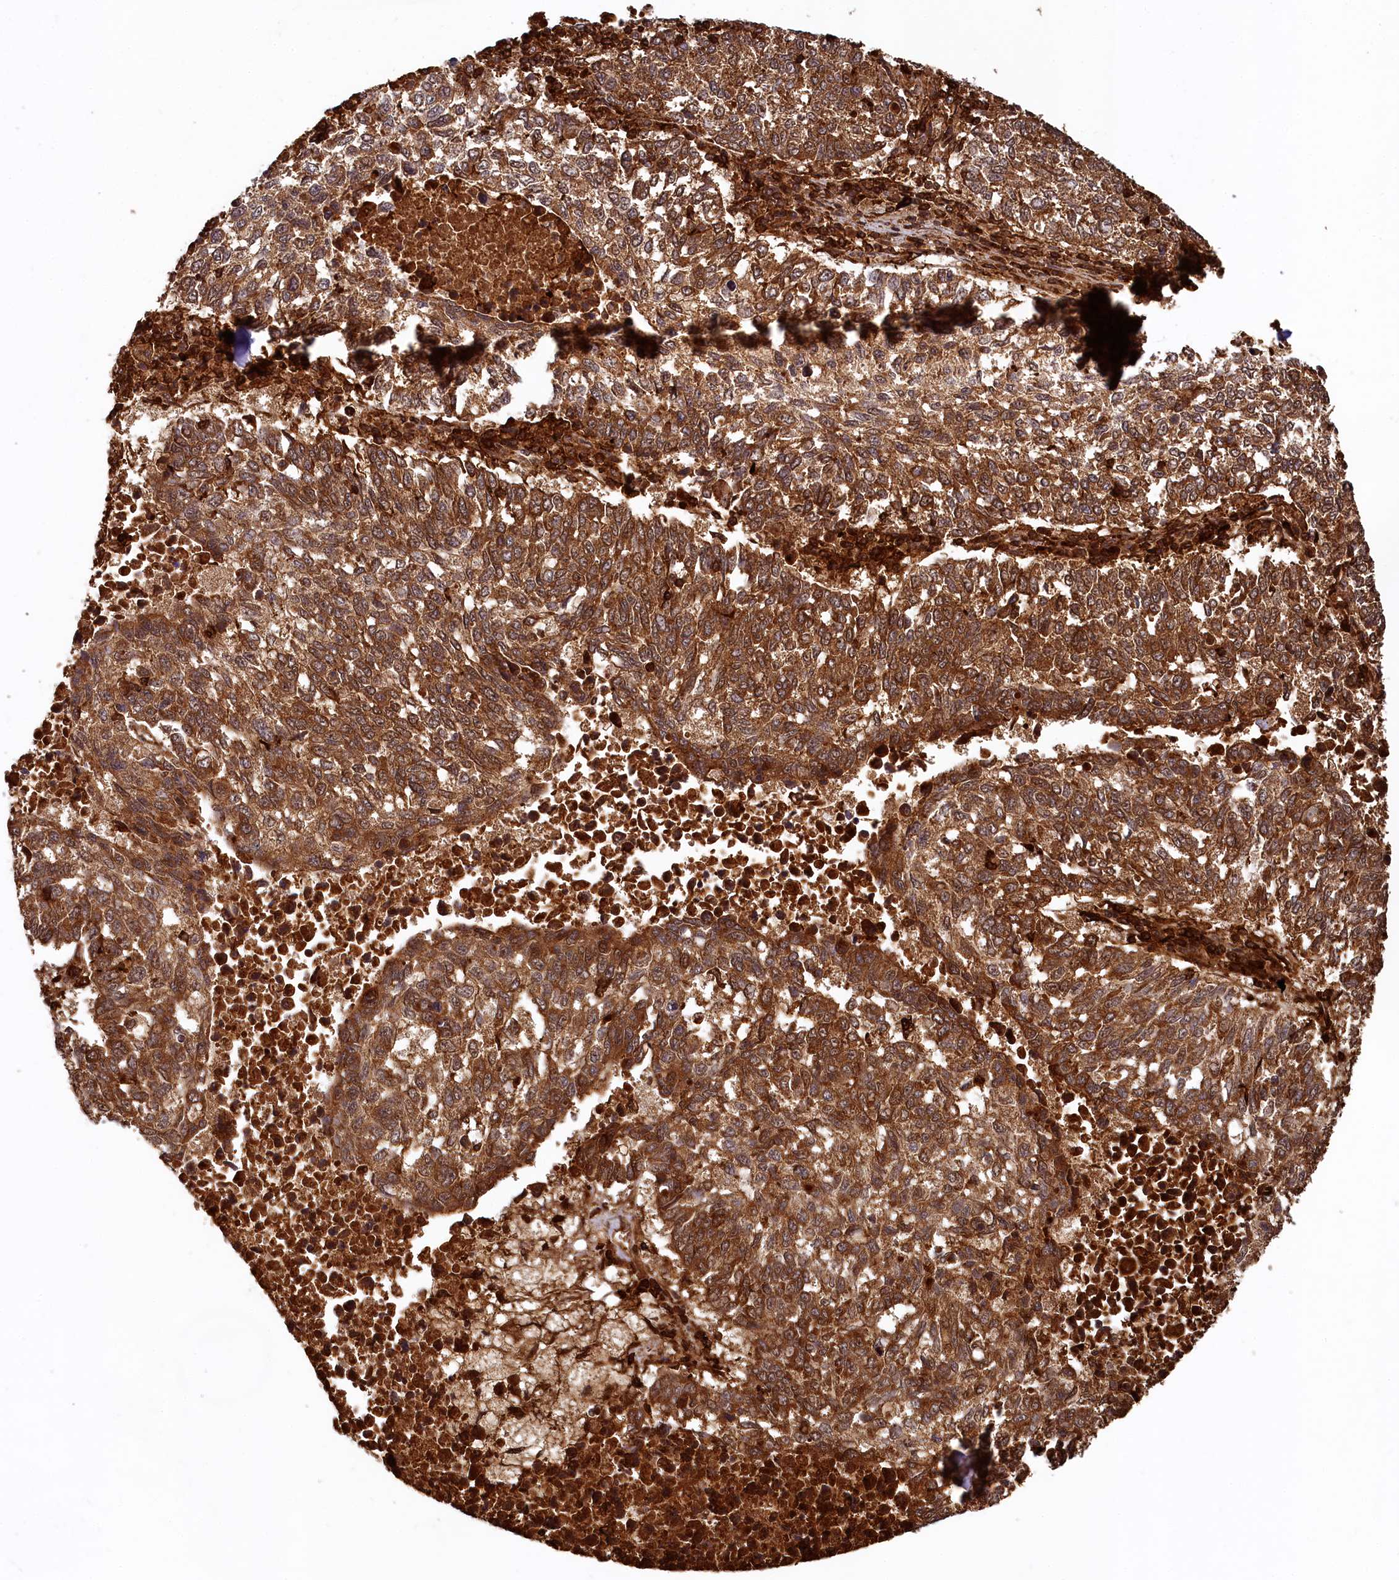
{"staining": {"intensity": "moderate", "quantity": ">75%", "location": "cytoplasmic/membranous"}, "tissue": "lung cancer", "cell_type": "Tumor cells", "image_type": "cancer", "snomed": [{"axis": "morphology", "description": "Squamous cell carcinoma, NOS"}, {"axis": "topography", "description": "Lung"}], "caption": "This is a histology image of immunohistochemistry staining of lung squamous cell carcinoma, which shows moderate expression in the cytoplasmic/membranous of tumor cells.", "gene": "STUB1", "patient": {"sex": "male", "age": 73}}